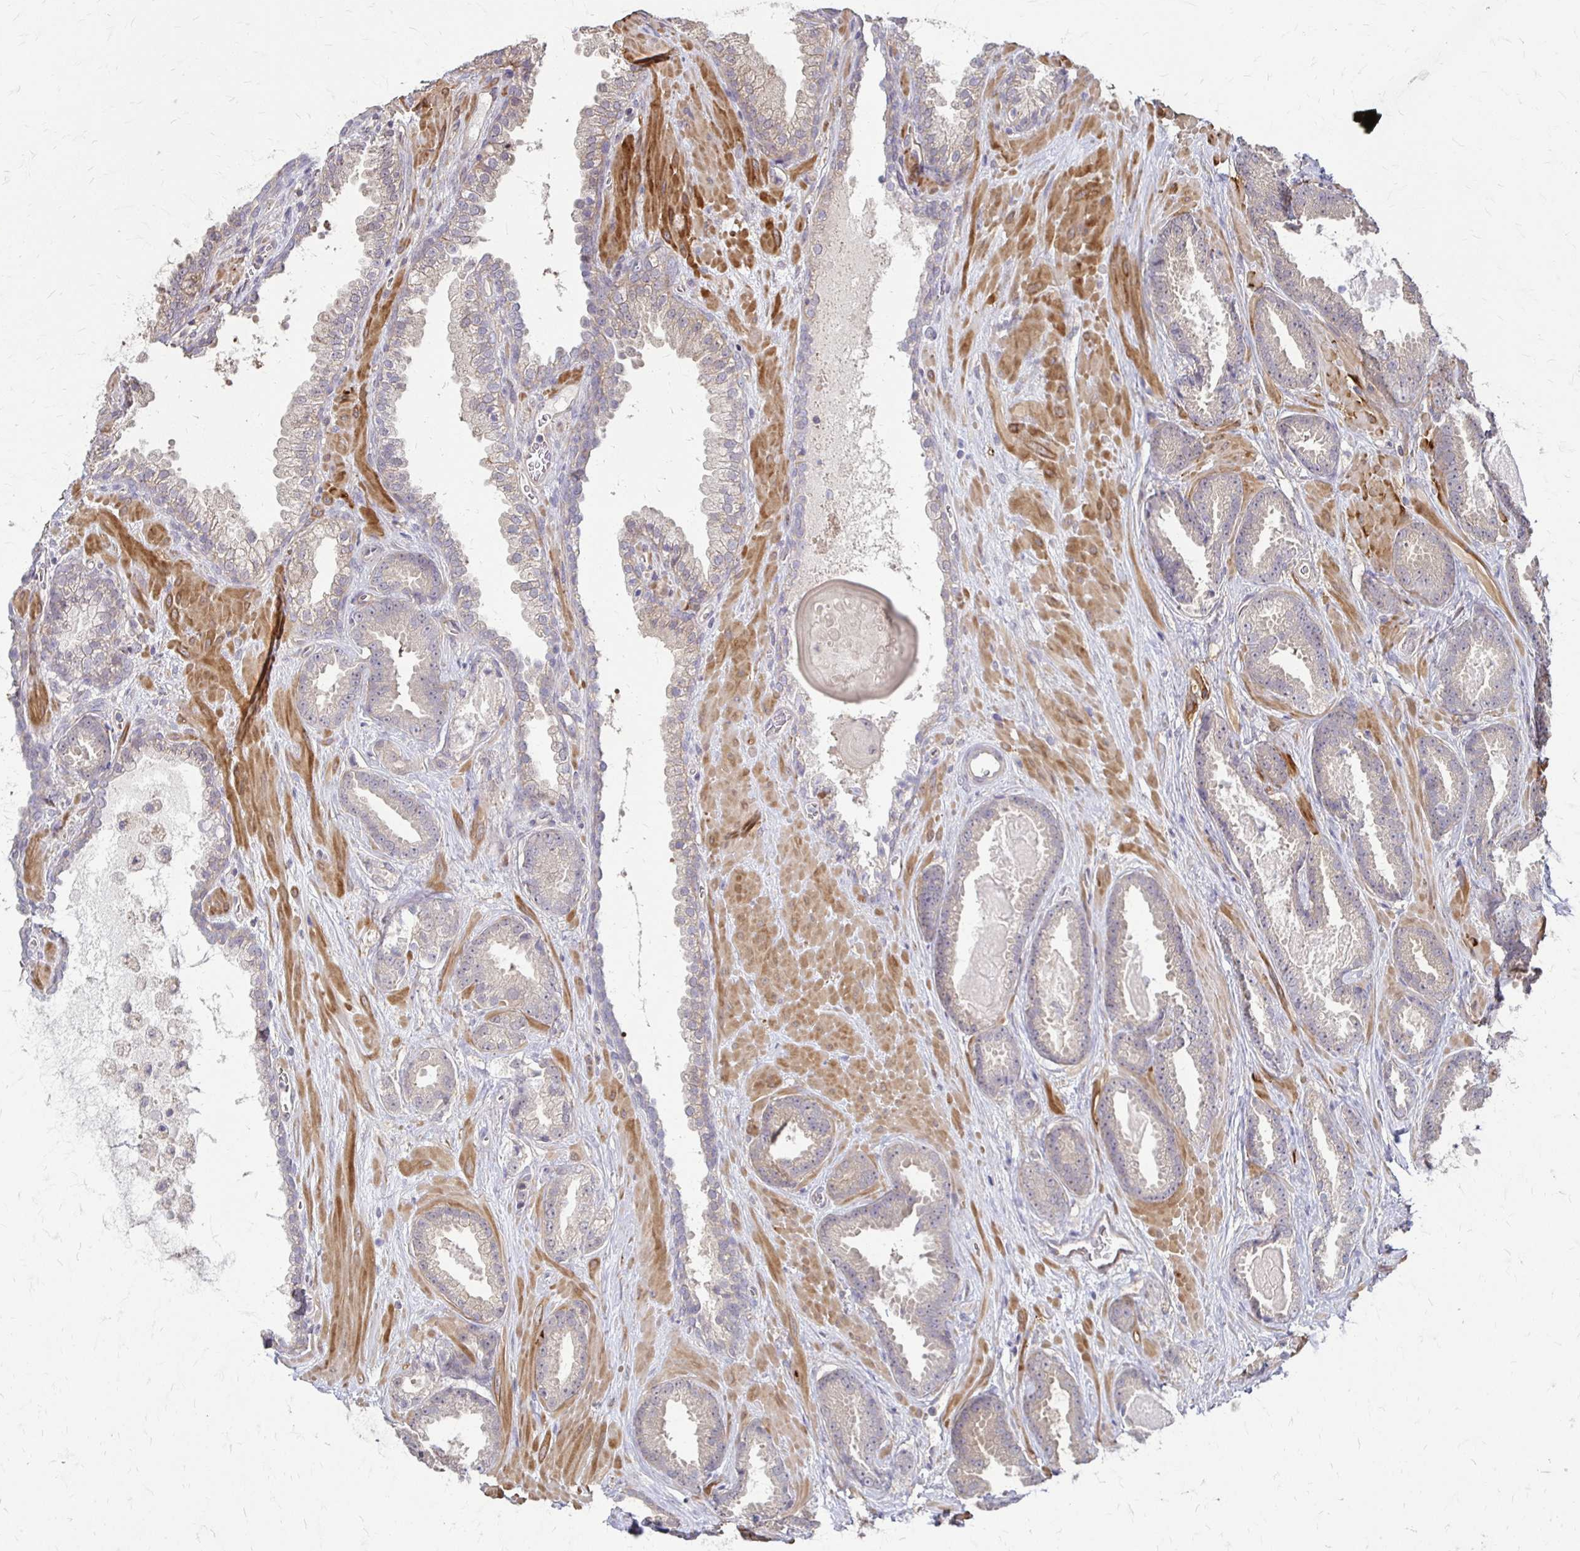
{"staining": {"intensity": "negative", "quantity": "none", "location": "none"}, "tissue": "prostate cancer", "cell_type": "Tumor cells", "image_type": "cancer", "snomed": [{"axis": "morphology", "description": "Adenocarcinoma, Low grade"}, {"axis": "topography", "description": "Prostate"}], "caption": "The image reveals no staining of tumor cells in prostate cancer. (Stains: DAB immunohistochemistry with hematoxylin counter stain, Microscopy: brightfield microscopy at high magnification).", "gene": "CFL2", "patient": {"sex": "male", "age": 62}}